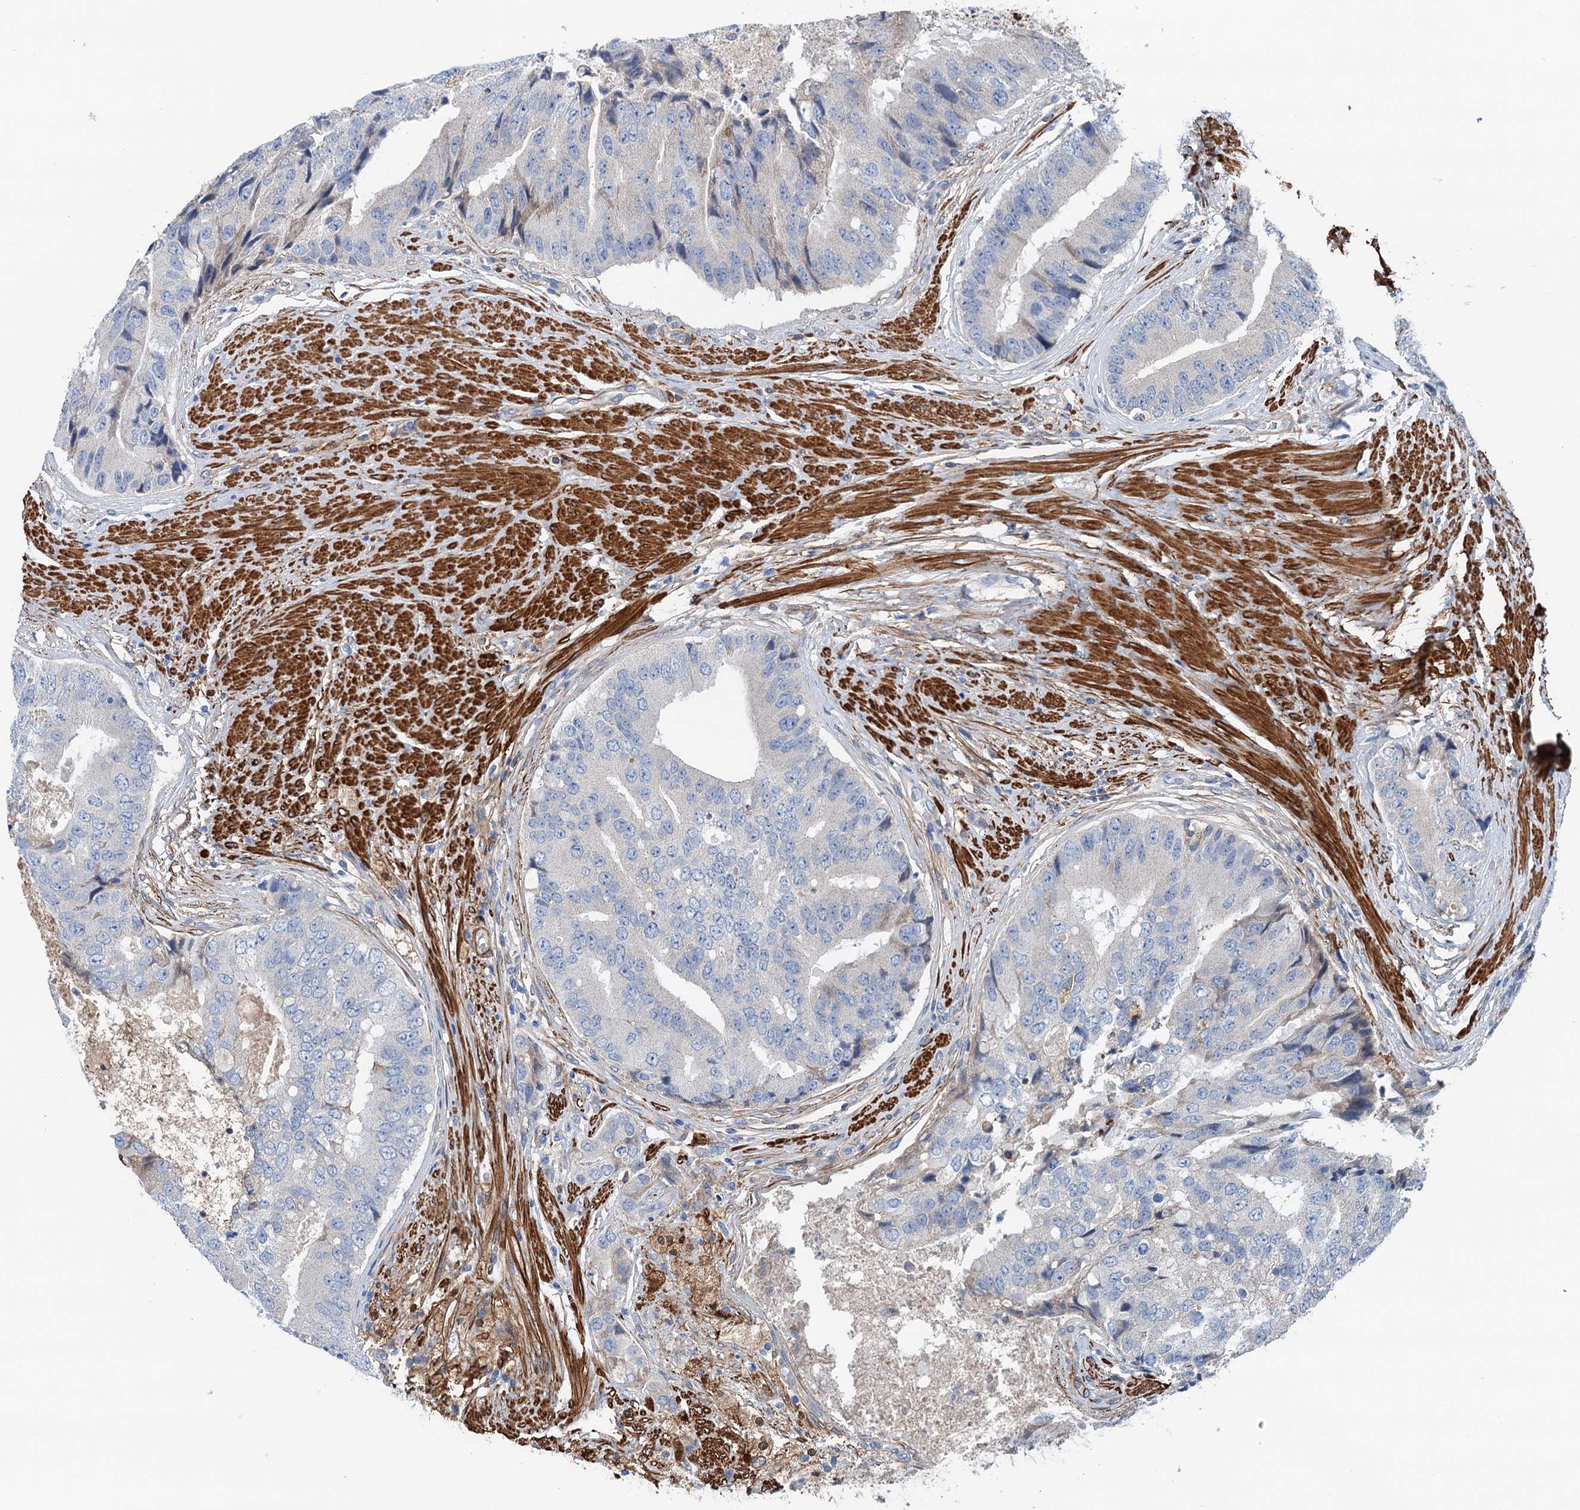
{"staining": {"intensity": "weak", "quantity": "<25%", "location": "cytoplasmic/membranous"}, "tissue": "prostate cancer", "cell_type": "Tumor cells", "image_type": "cancer", "snomed": [{"axis": "morphology", "description": "Adenocarcinoma, High grade"}, {"axis": "topography", "description": "Prostate"}], "caption": "High magnification brightfield microscopy of prostate cancer stained with DAB (3,3'-diaminobenzidine) (brown) and counterstained with hematoxylin (blue): tumor cells show no significant expression. Brightfield microscopy of immunohistochemistry (IHC) stained with DAB (brown) and hematoxylin (blue), captured at high magnification.", "gene": "CSTPP1", "patient": {"sex": "male", "age": 70}}